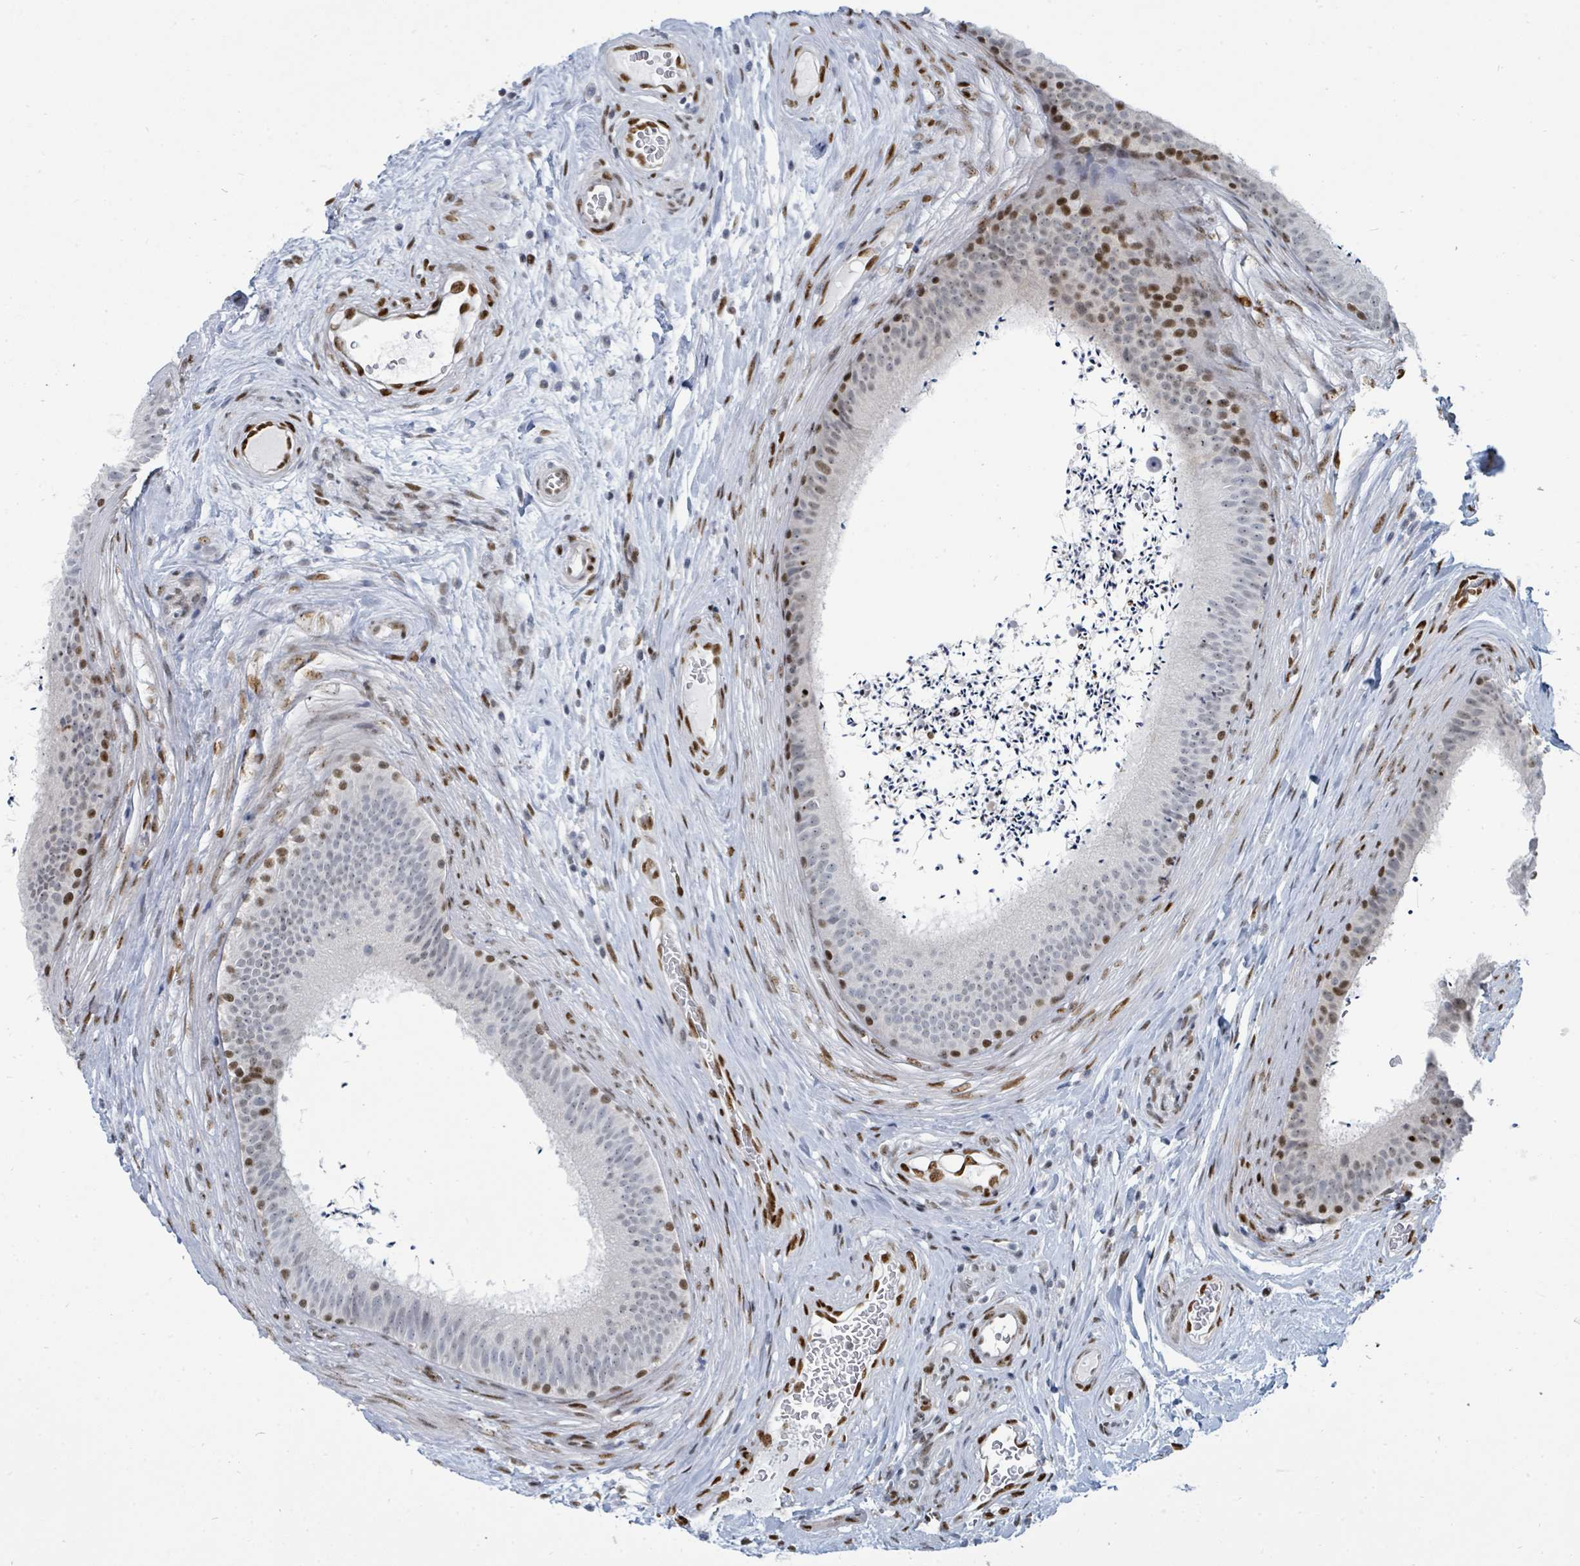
{"staining": {"intensity": "strong", "quantity": "25%-75%", "location": "nuclear"}, "tissue": "epididymis", "cell_type": "Glandular cells", "image_type": "normal", "snomed": [{"axis": "morphology", "description": "Normal tissue, NOS"}, {"axis": "topography", "description": "Testis"}, {"axis": "topography", "description": "Epididymis"}], "caption": "Epididymis stained with a brown dye reveals strong nuclear positive expression in approximately 25%-75% of glandular cells.", "gene": "SUMO2", "patient": {"sex": "male", "age": 41}}